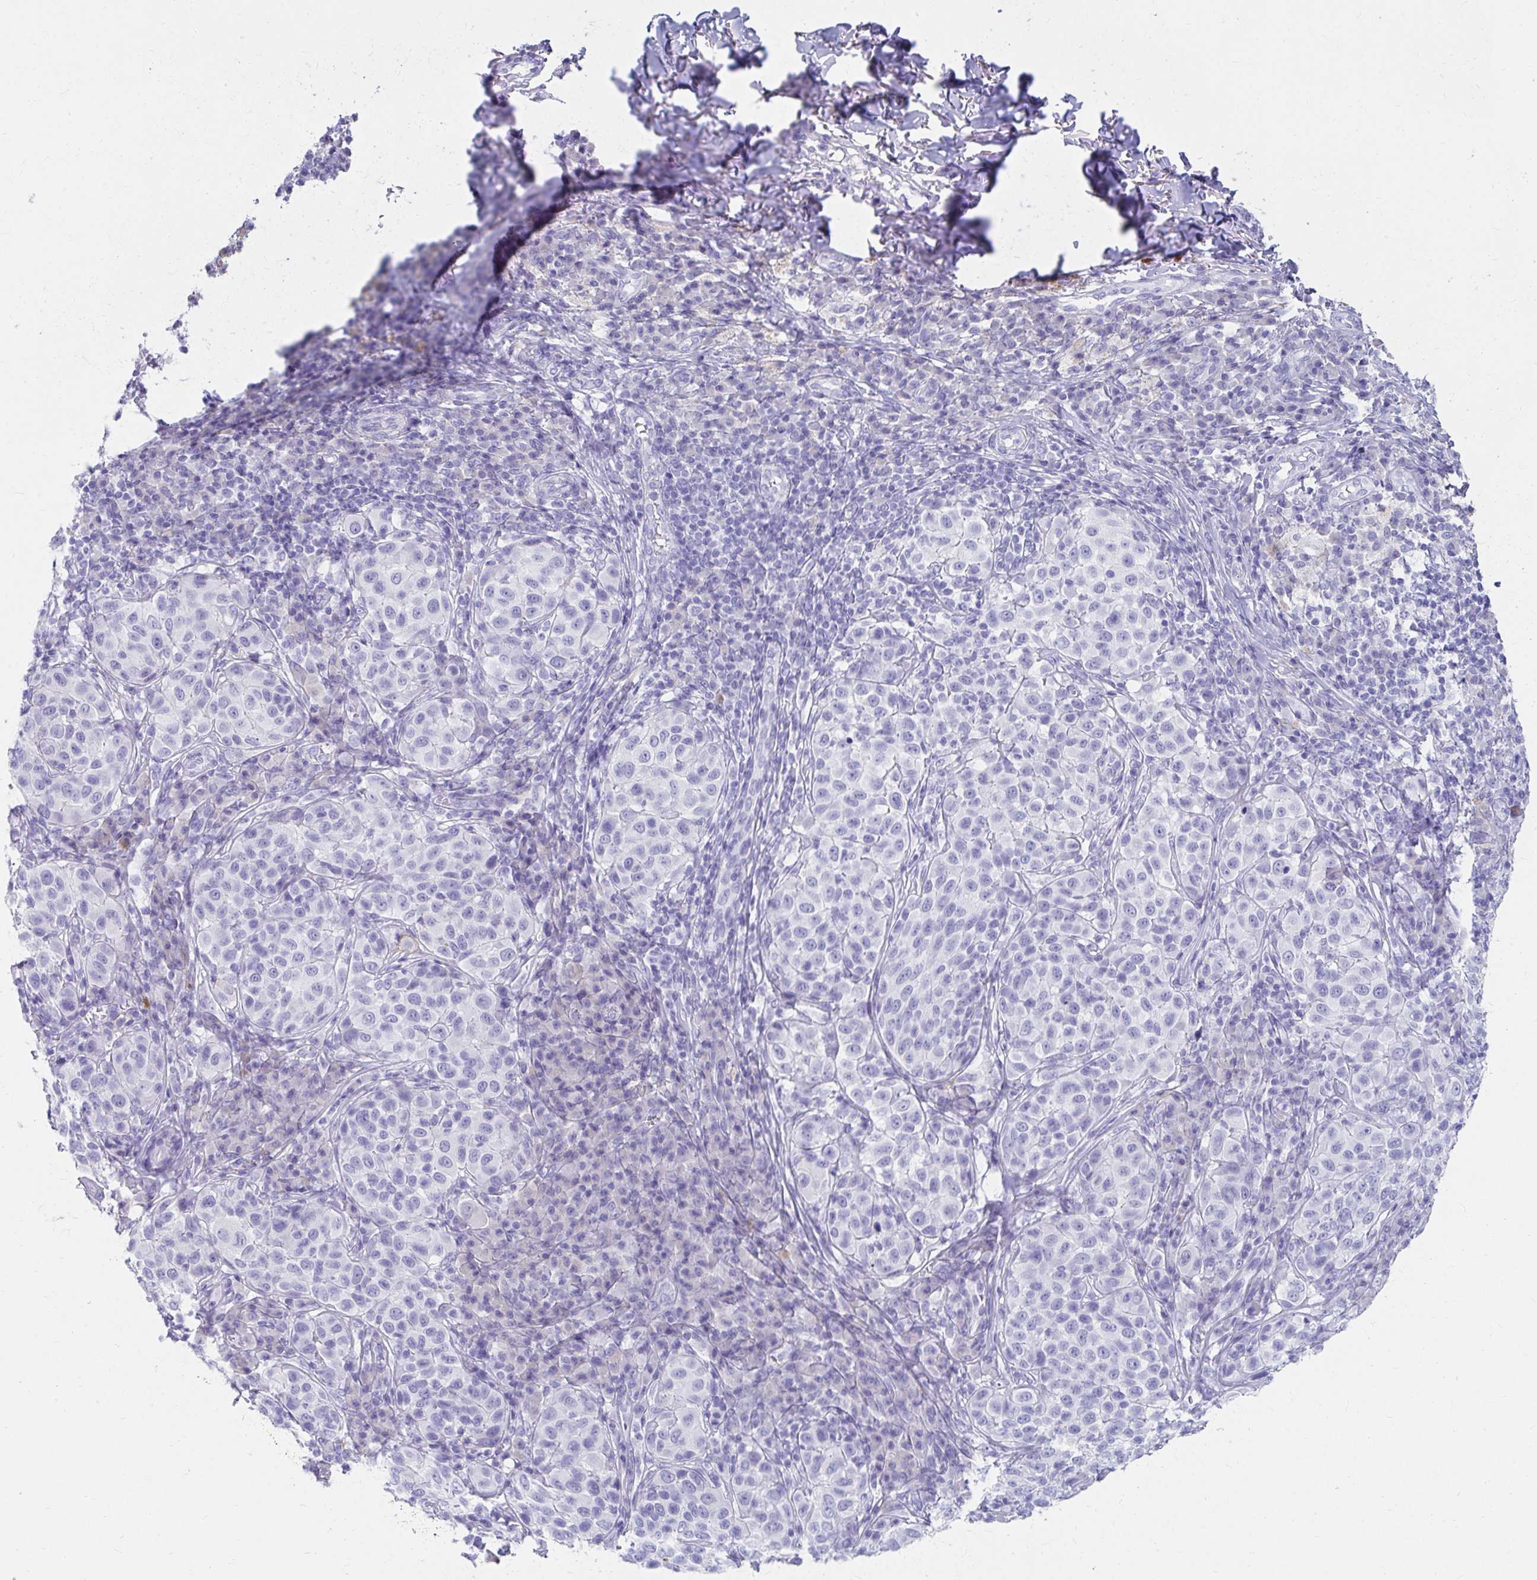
{"staining": {"intensity": "negative", "quantity": "none", "location": "none"}, "tissue": "melanoma", "cell_type": "Tumor cells", "image_type": "cancer", "snomed": [{"axis": "morphology", "description": "Malignant melanoma, NOS"}, {"axis": "topography", "description": "Skin"}], "caption": "This is an immunohistochemistry (IHC) photomicrograph of melanoma. There is no expression in tumor cells.", "gene": "DPEP3", "patient": {"sex": "male", "age": 38}}